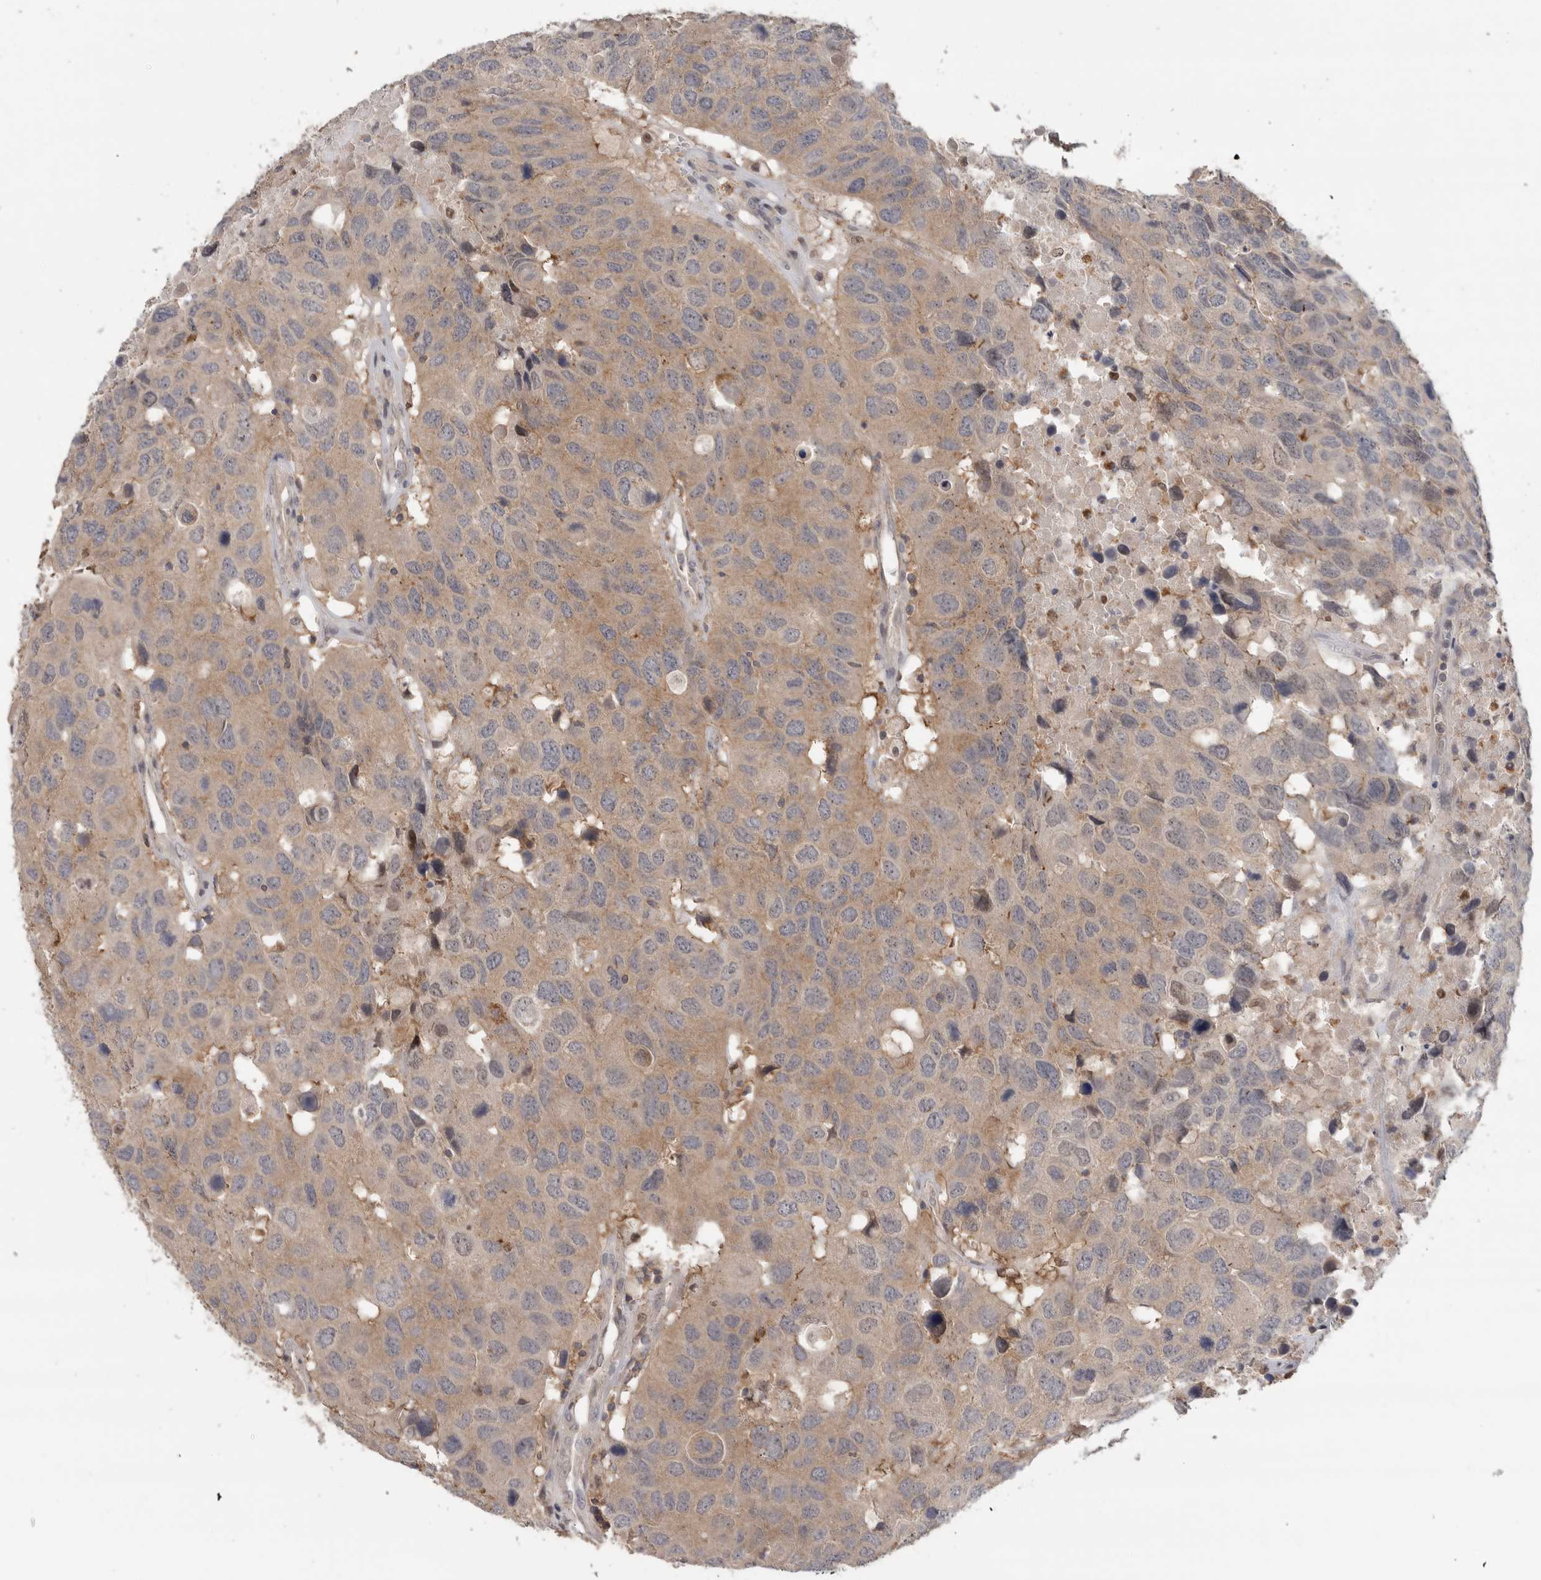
{"staining": {"intensity": "weak", "quantity": "25%-75%", "location": "cytoplasmic/membranous"}, "tissue": "head and neck cancer", "cell_type": "Tumor cells", "image_type": "cancer", "snomed": [{"axis": "morphology", "description": "Squamous cell carcinoma, NOS"}, {"axis": "topography", "description": "Head-Neck"}], "caption": "Head and neck squamous cell carcinoma tissue demonstrates weak cytoplasmic/membranous positivity in approximately 25%-75% of tumor cells", "gene": "KLK5", "patient": {"sex": "male", "age": 66}}